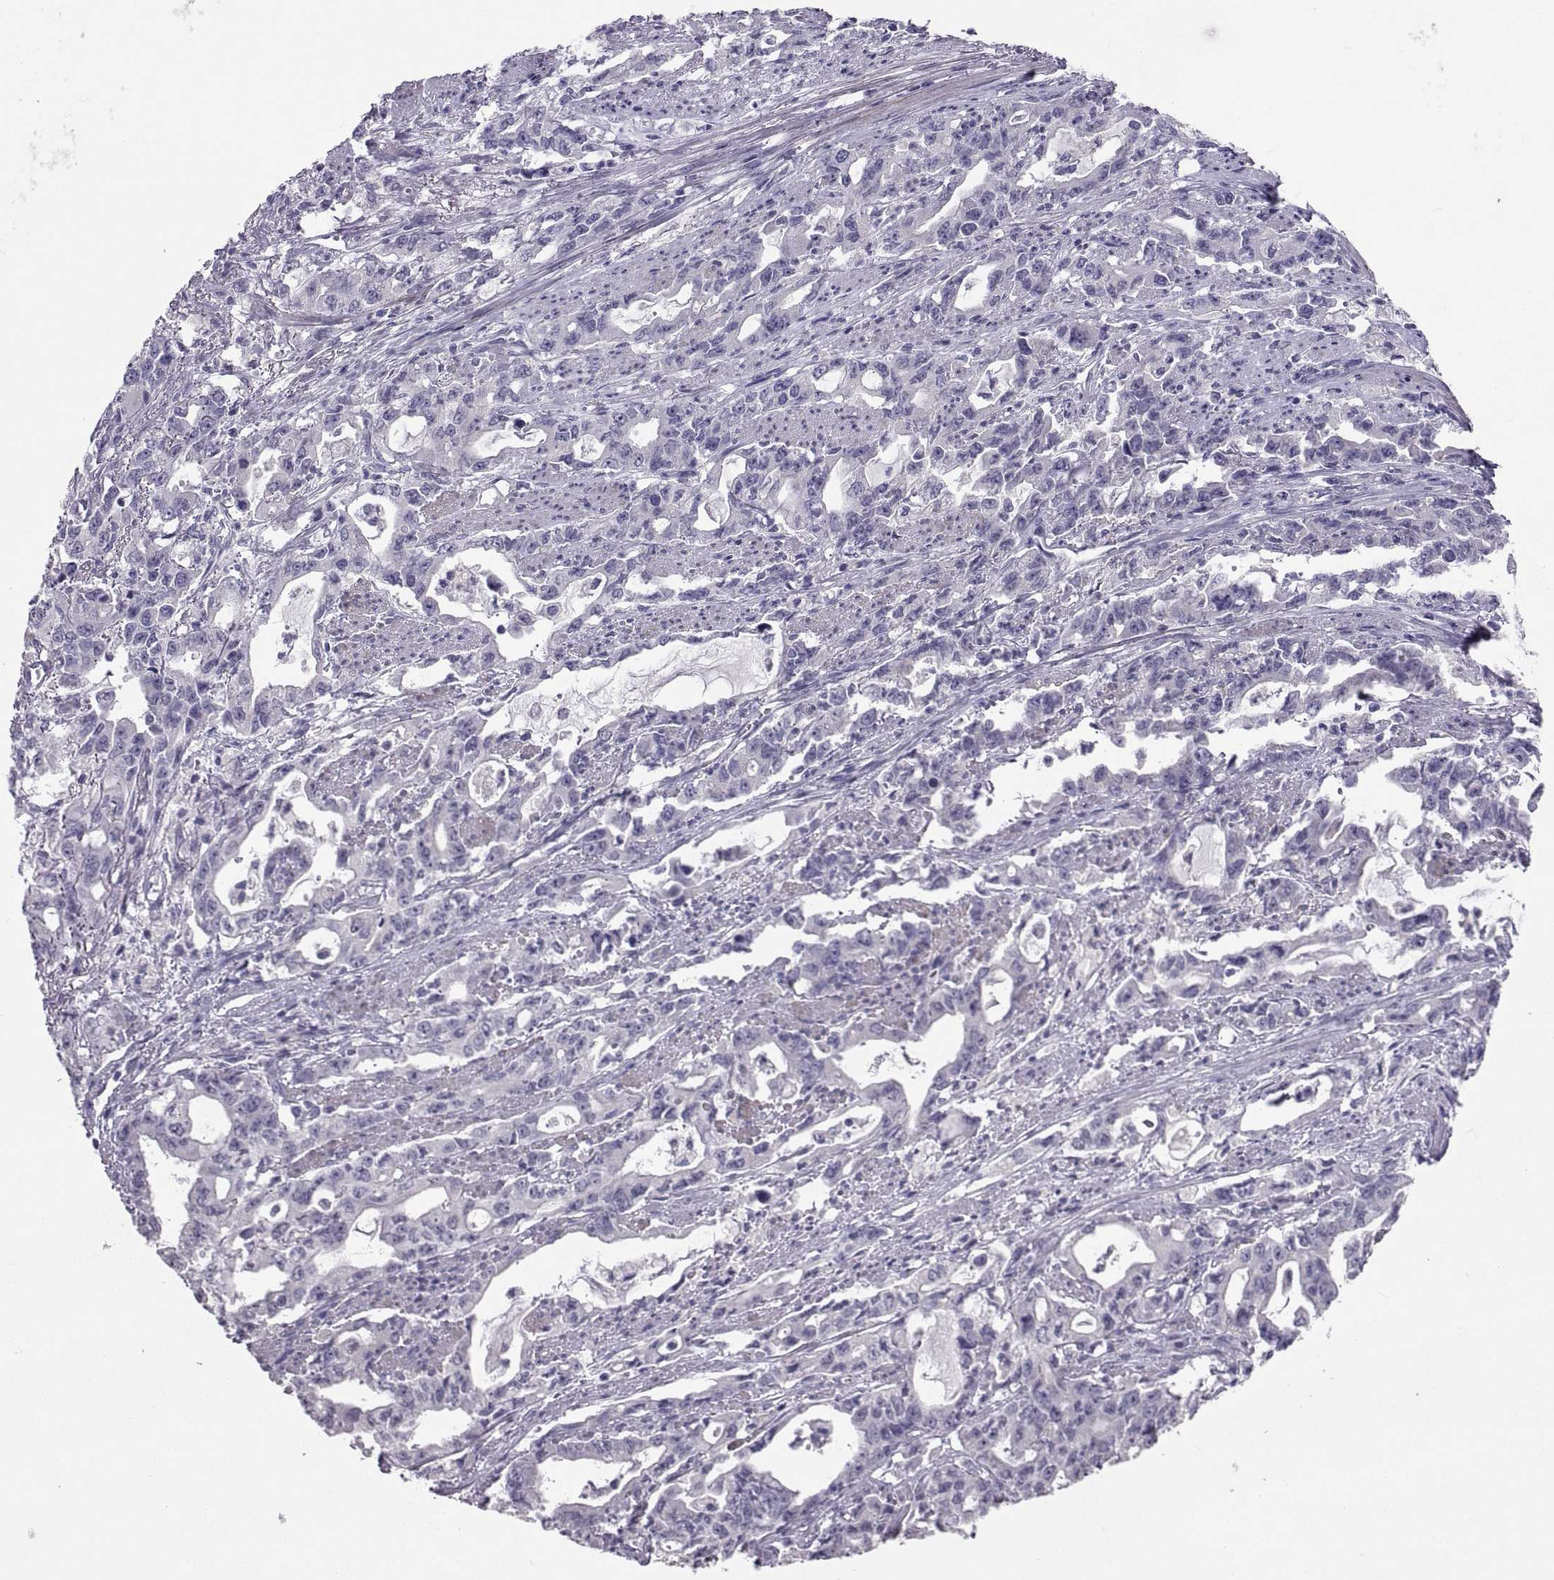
{"staining": {"intensity": "negative", "quantity": "none", "location": "none"}, "tissue": "stomach cancer", "cell_type": "Tumor cells", "image_type": "cancer", "snomed": [{"axis": "morphology", "description": "Adenocarcinoma, NOS"}, {"axis": "topography", "description": "Stomach, upper"}], "caption": "IHC photomicrograph of stomach cancer (adenocarcinoma) stained for a protein (brown), which displays no positivity in tumor cells.", "gene": "IGSF1", "patient": {"sex": "male", "age": 85}}